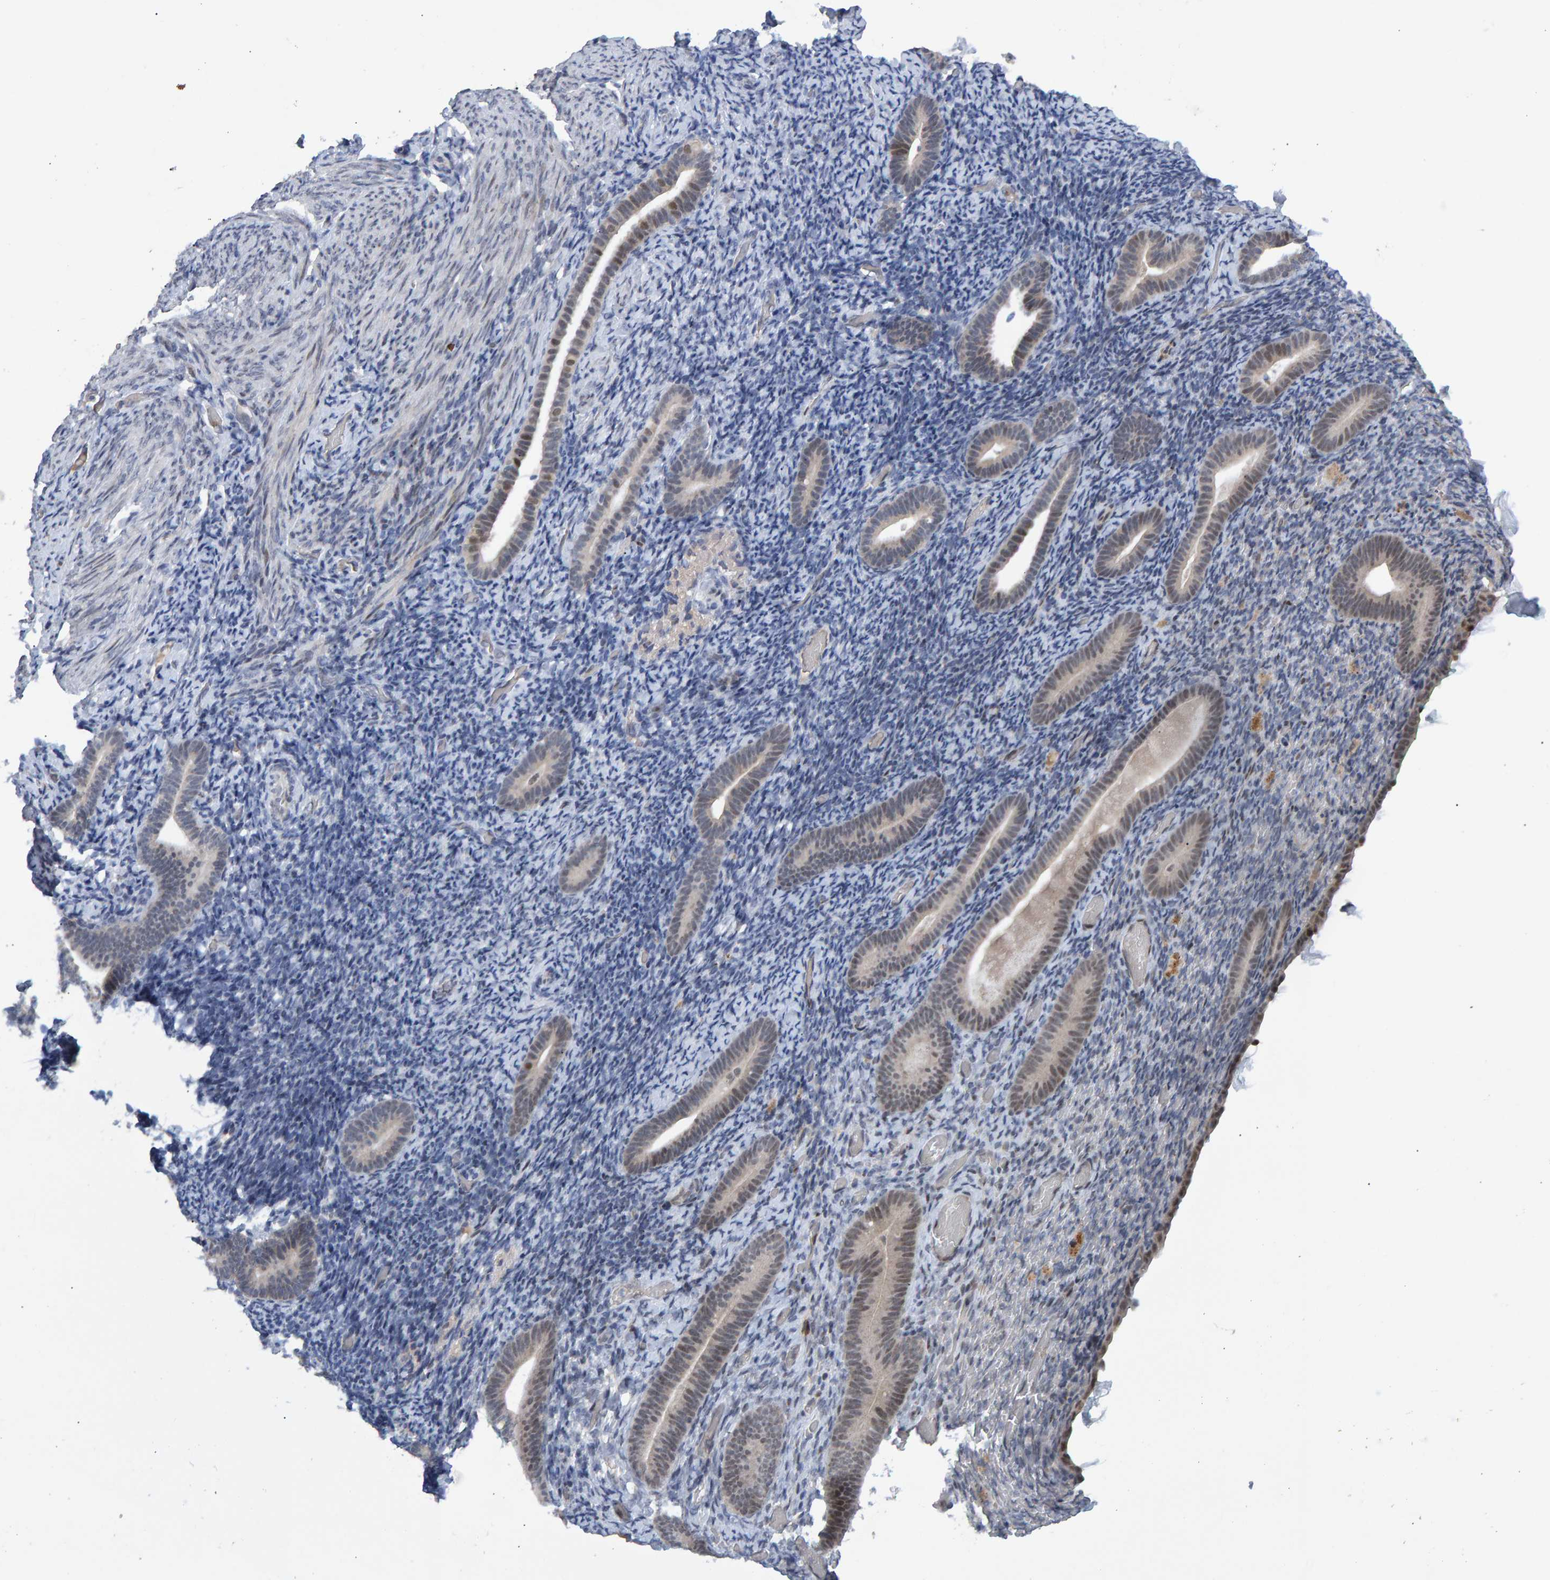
{"staining": {"intensity": "negative", "quantity": "none", "location": "none"}, "tissue": "endometrium", "cell_type": "Cells in endometrial stroma", "image_type": "normal", "snomed": [{"axis": "morphology", "description": "Normal tissue, NOS"}, {"axis": "topography", "description": "Endometrium"}], "caption": "Human endometrium stained for a protein using immunohistochemistry reveals no expression in cells in endometrial stroma.", "gene": "ESRP1", "patient": {"sex": "female", "age": 51}}